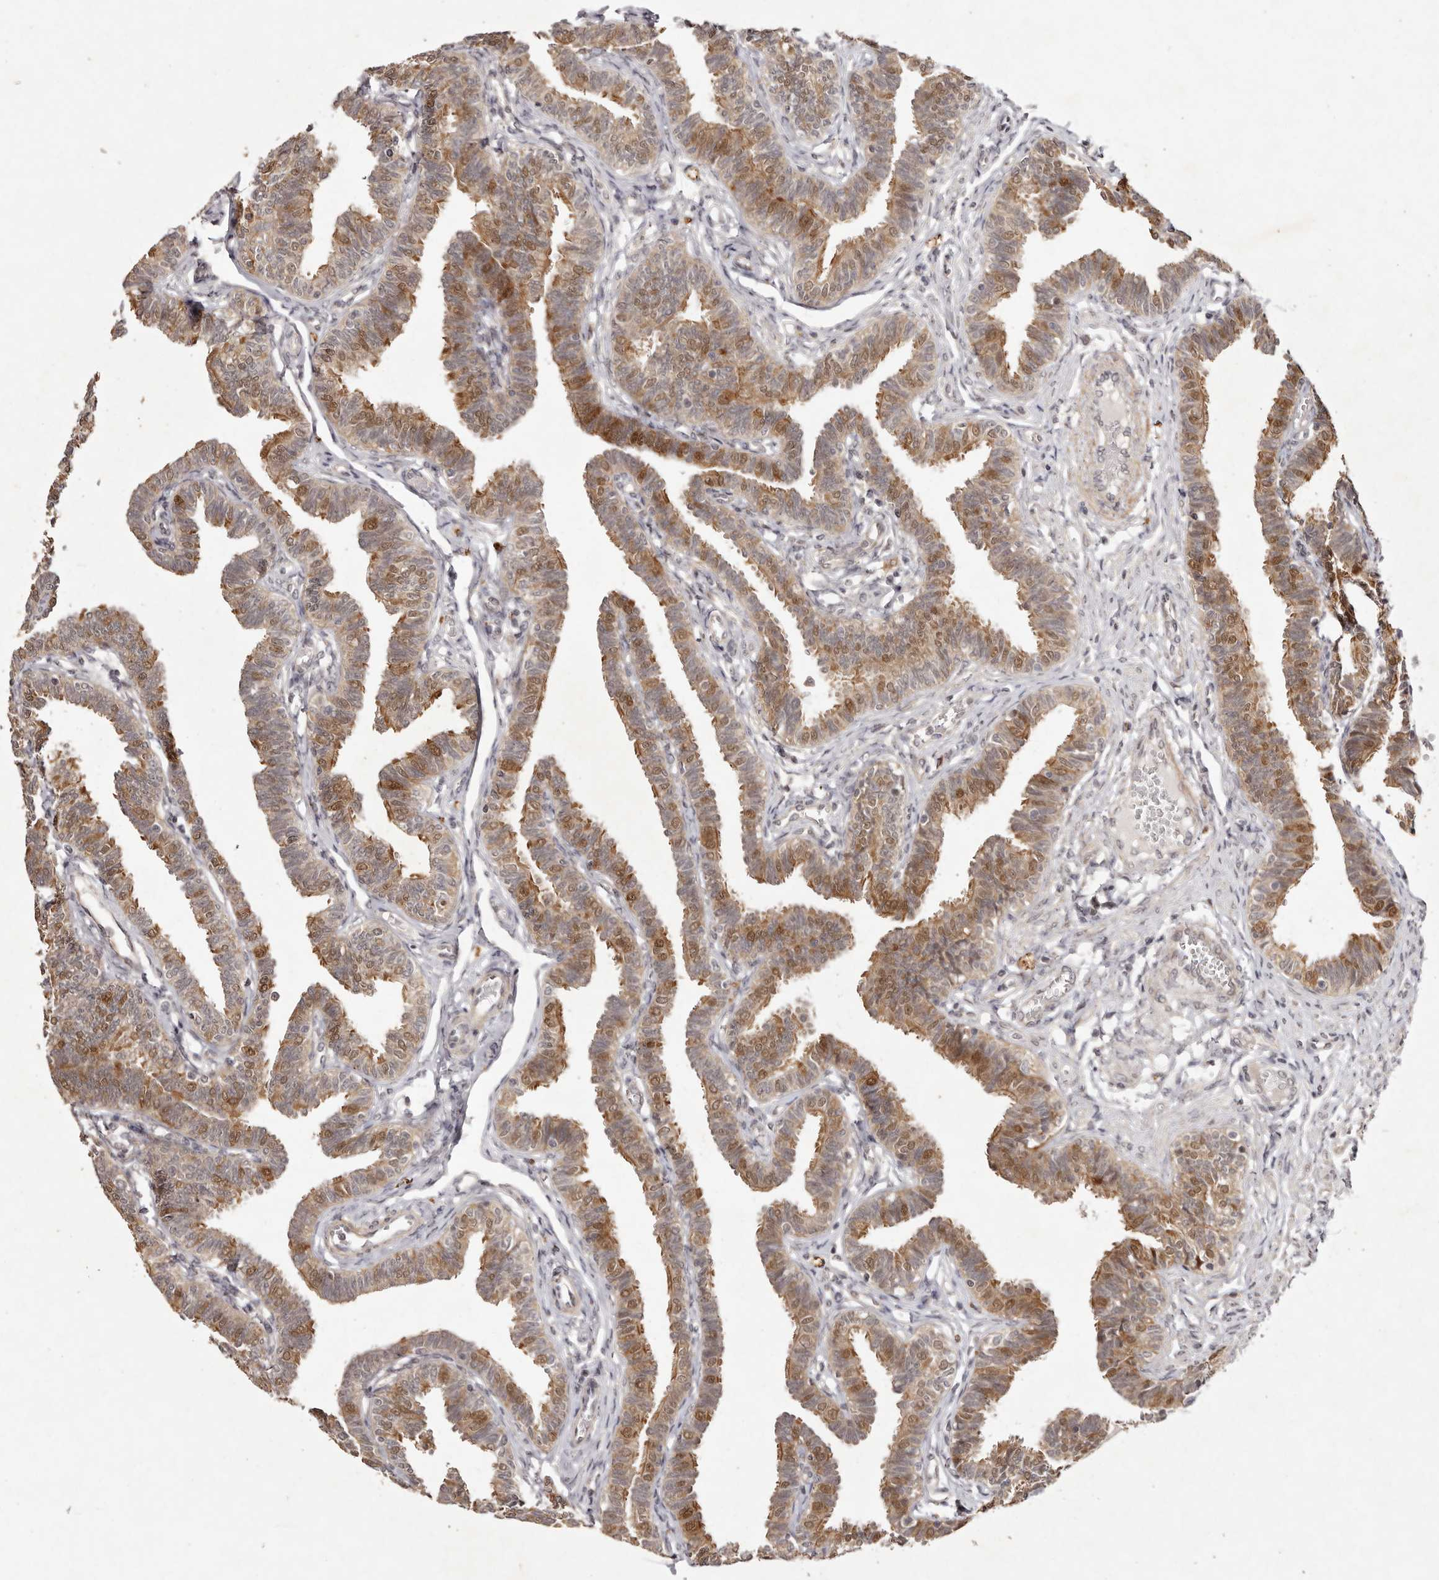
{"staining": {"intensity": "strong", "quantity": ">75%", "location": "cytoplasmic/membranous,nuclear"}, "tissue": "fallopian tube", "cell_type": "Glandular cells", "image_type": "normal", "snomed": [{"axis": "morphology", "description": "Normal tissue, NOS"}, {"axis": "topography", "description": "Fallopian tube"}, {"axis": "topography", "description": "Ovary"}], "caption": "Protein staining demonstrates strong cytoplasmic/membranous,nuclear positivity in about >75% of glandular cells in benign fallopian tube. The staining was performed using DAB (3,3'-diaminobenzidine) to visualize the protein expression in brown, while the nuclei were stained in blue with hematoxylin (Magnification: 20x).", "gene": "BUD31", "patient": {"sex": "female", "age": 23}}